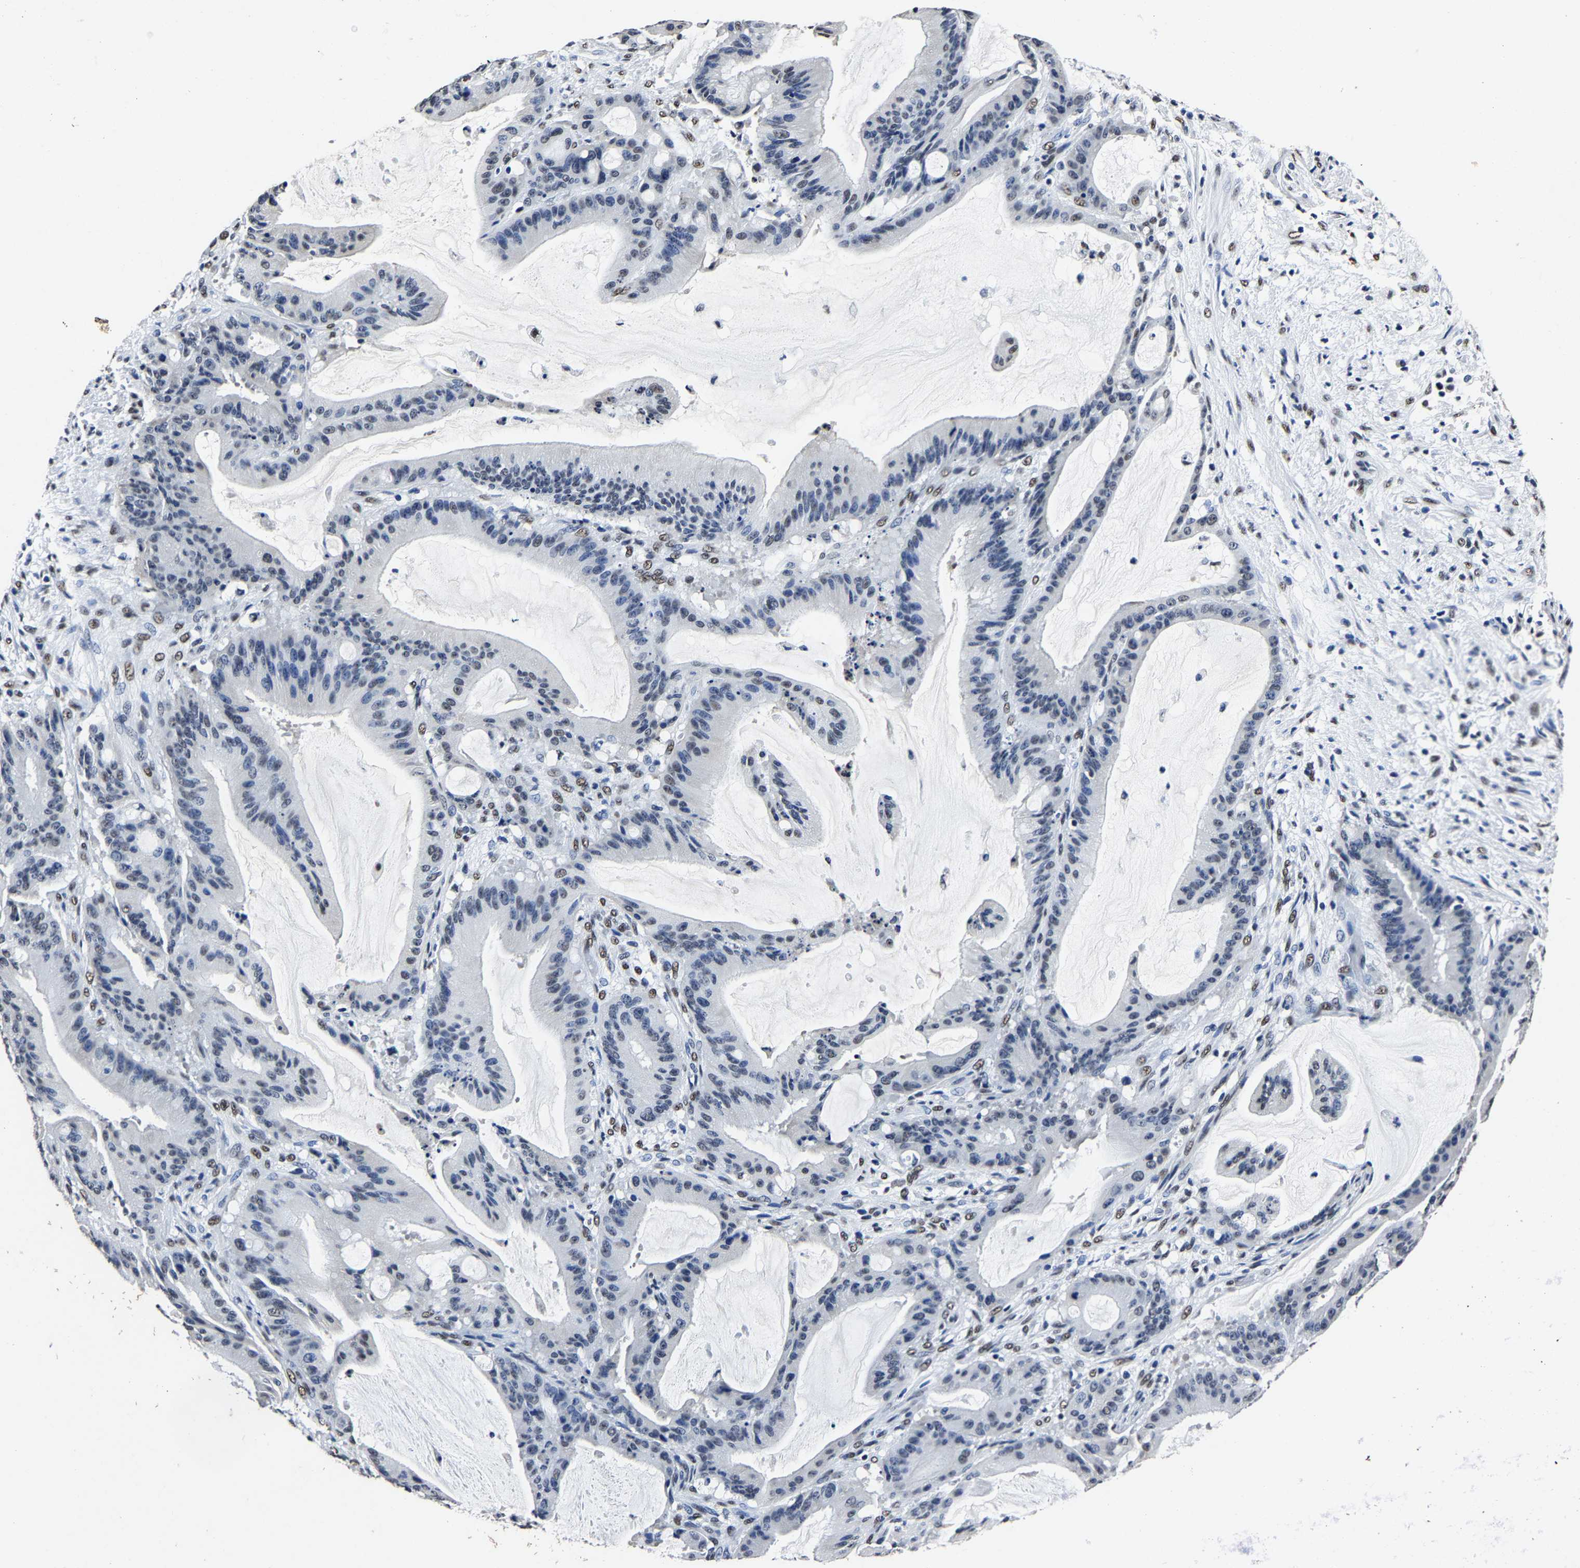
{"staining": {"intensity": "moderate", "quantity": "<25%", "location": "nuclear"}, "tissue": "liver cancer", "cell_type": "Tumor cells", "image_type": "cancer", "snomed": [{"axis": "morphology", "description": "Normal tissue, NOS"}, {"axis": "morphology", "description": "Cholangiocarcinoma"}, {"axis": "topography", "description": "Liver"}, {"axis": "topography", "description": "Peripheral nerve tissue"}], "caption": "Protein expression analysis of cholangiocarcinoma (liver) demonstrates moderate nuclear staining in about <25% of tumor cells.", "gene": "RBM45", "patient": {"sex": "female", "age": 73}}